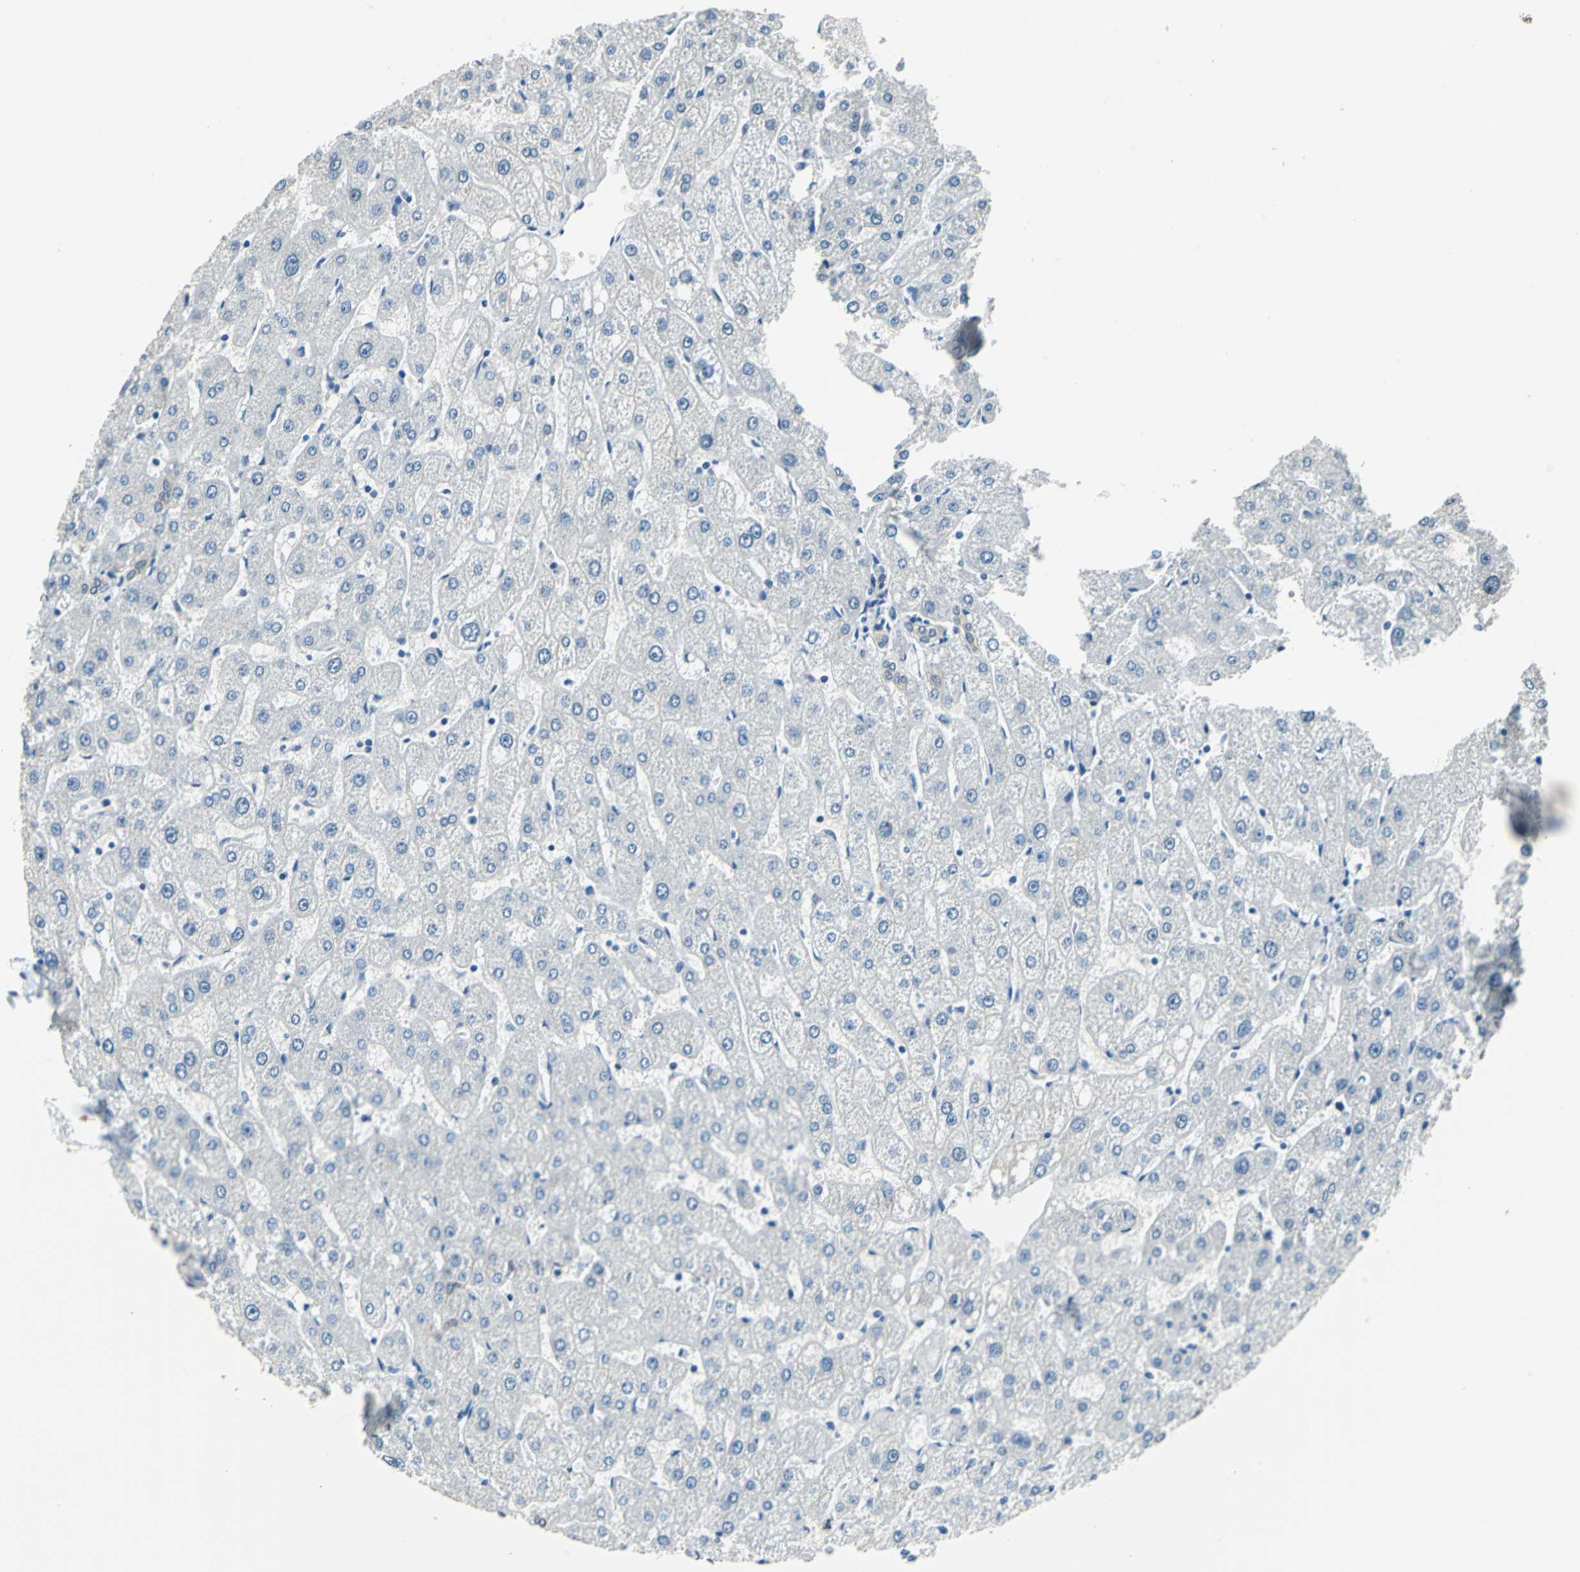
{"staining": {"intensity": "weak", "quantity": ">75%", "location": "cytoplasmic/membranous"}, "tissue": "liver", "cell_type": "Cholangiocytes", "image_type": "normal", "snomed": [{"axis": "morphology", "description": "Normal tissue, NOS"}, {"axis": "topography", "description": "Liver"}], "caption": "Immunohistochemistry (IHC) (DAB) staining of unremarkable liver reveals weak cytoplasmic/membranous protein expression in approximately >75% of cholangiocytes. The staining was performed using DAB (3,3'-diaminobenzidine), with brown indicating positive protein expression. Nuclei are stained blue with hematoxylin.", "gene": "FKBP4", "patient": {"sex": "male", "age": 67}}